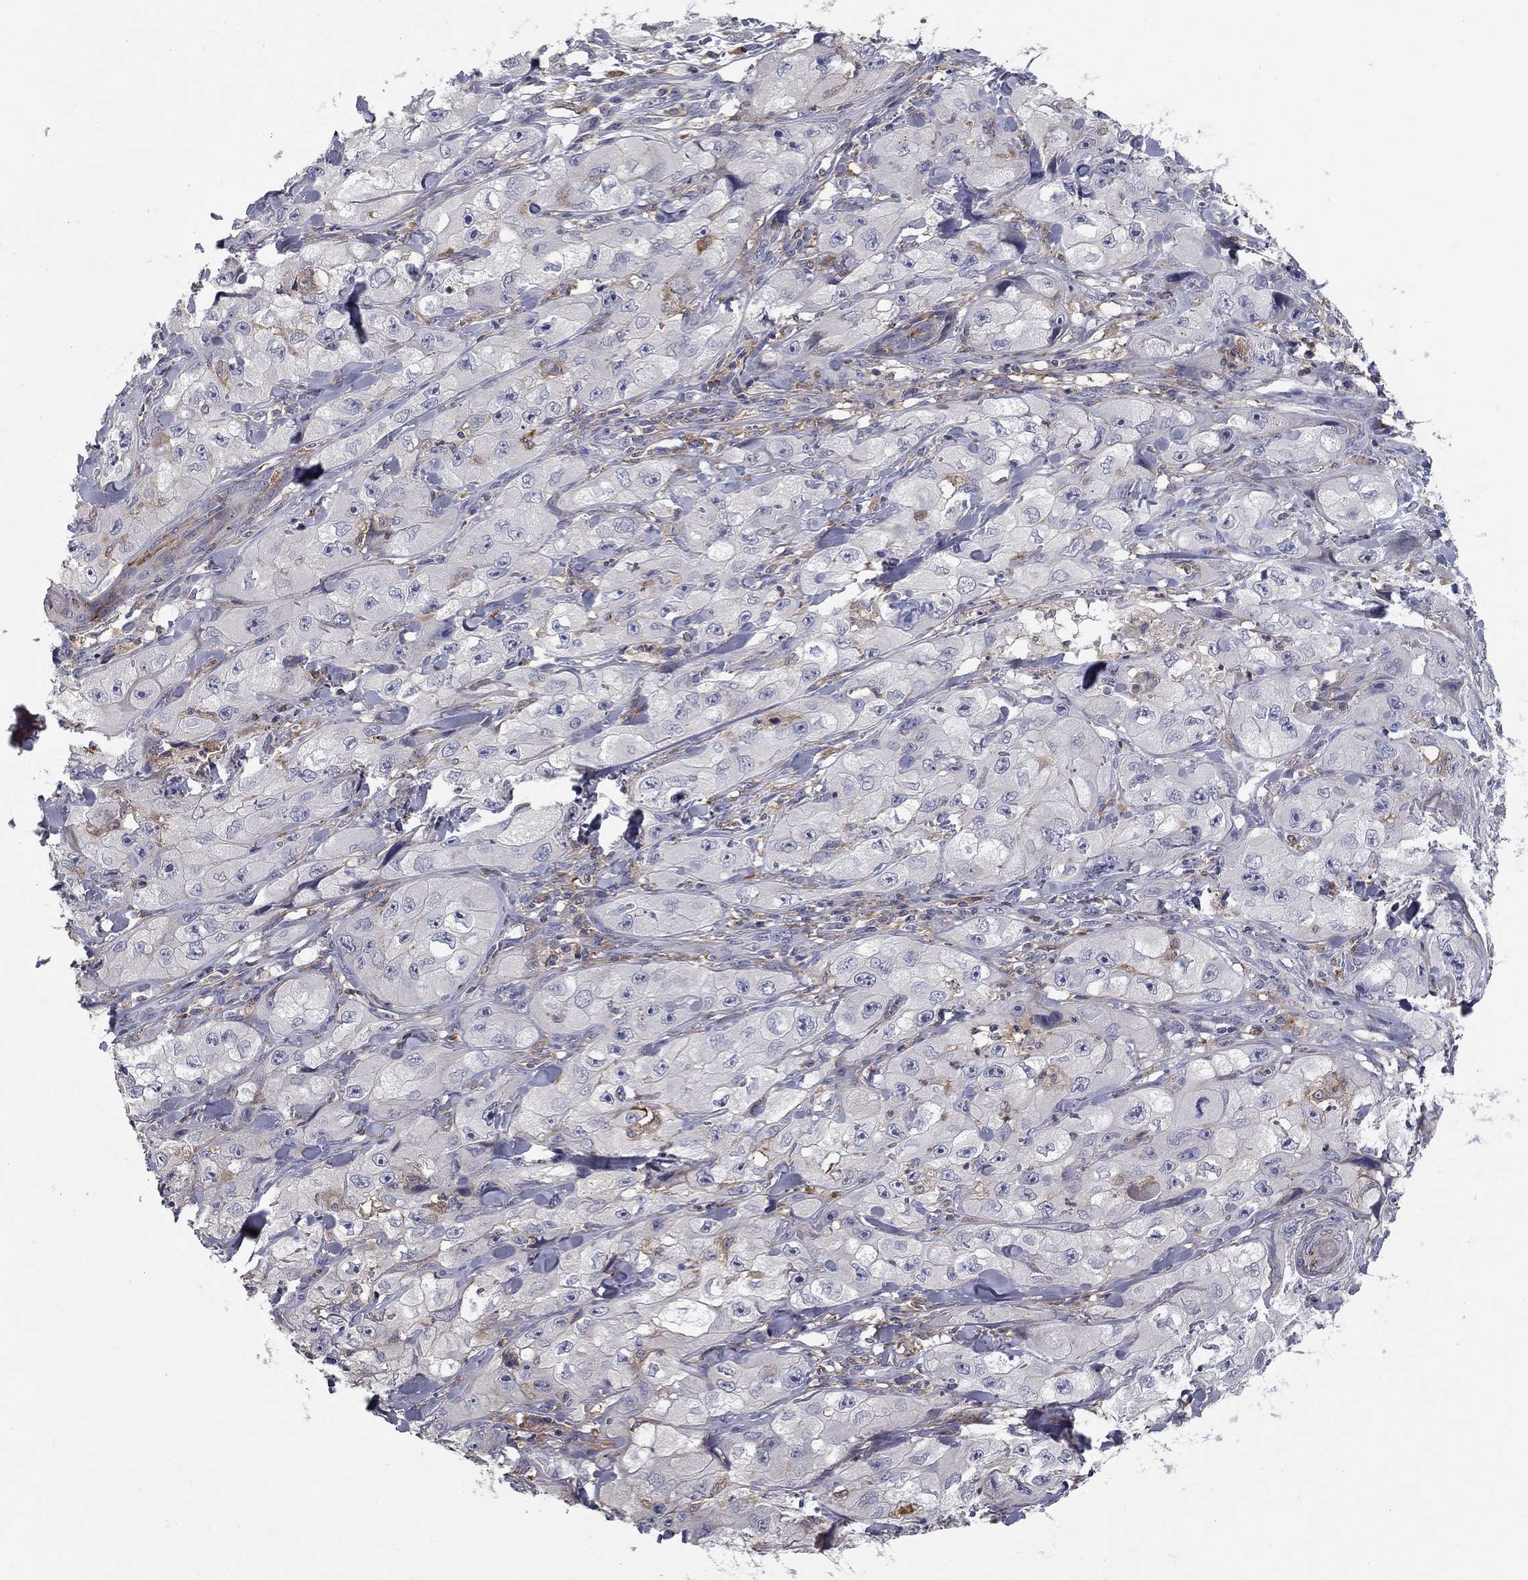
{"staining": {"intensity": "negative", "quantity": "none", "location": "none"}, "tissue": "skin cancer", "cell_type": "Tumor cells", "image_type": "cancer", "snomed": [{"axis": "morphology", "description": "Squamous cell carcinoma, NOS"}, {"axis": "topography", "description": "Skin"}, {"axis": "topography", "description": "Subcutis"}], "caption": "The histopathology image shows no significant expression in tumor cells of skin cancer.", "gene": "PLCB2", "patient": {"sex": "male", "age": 73}}